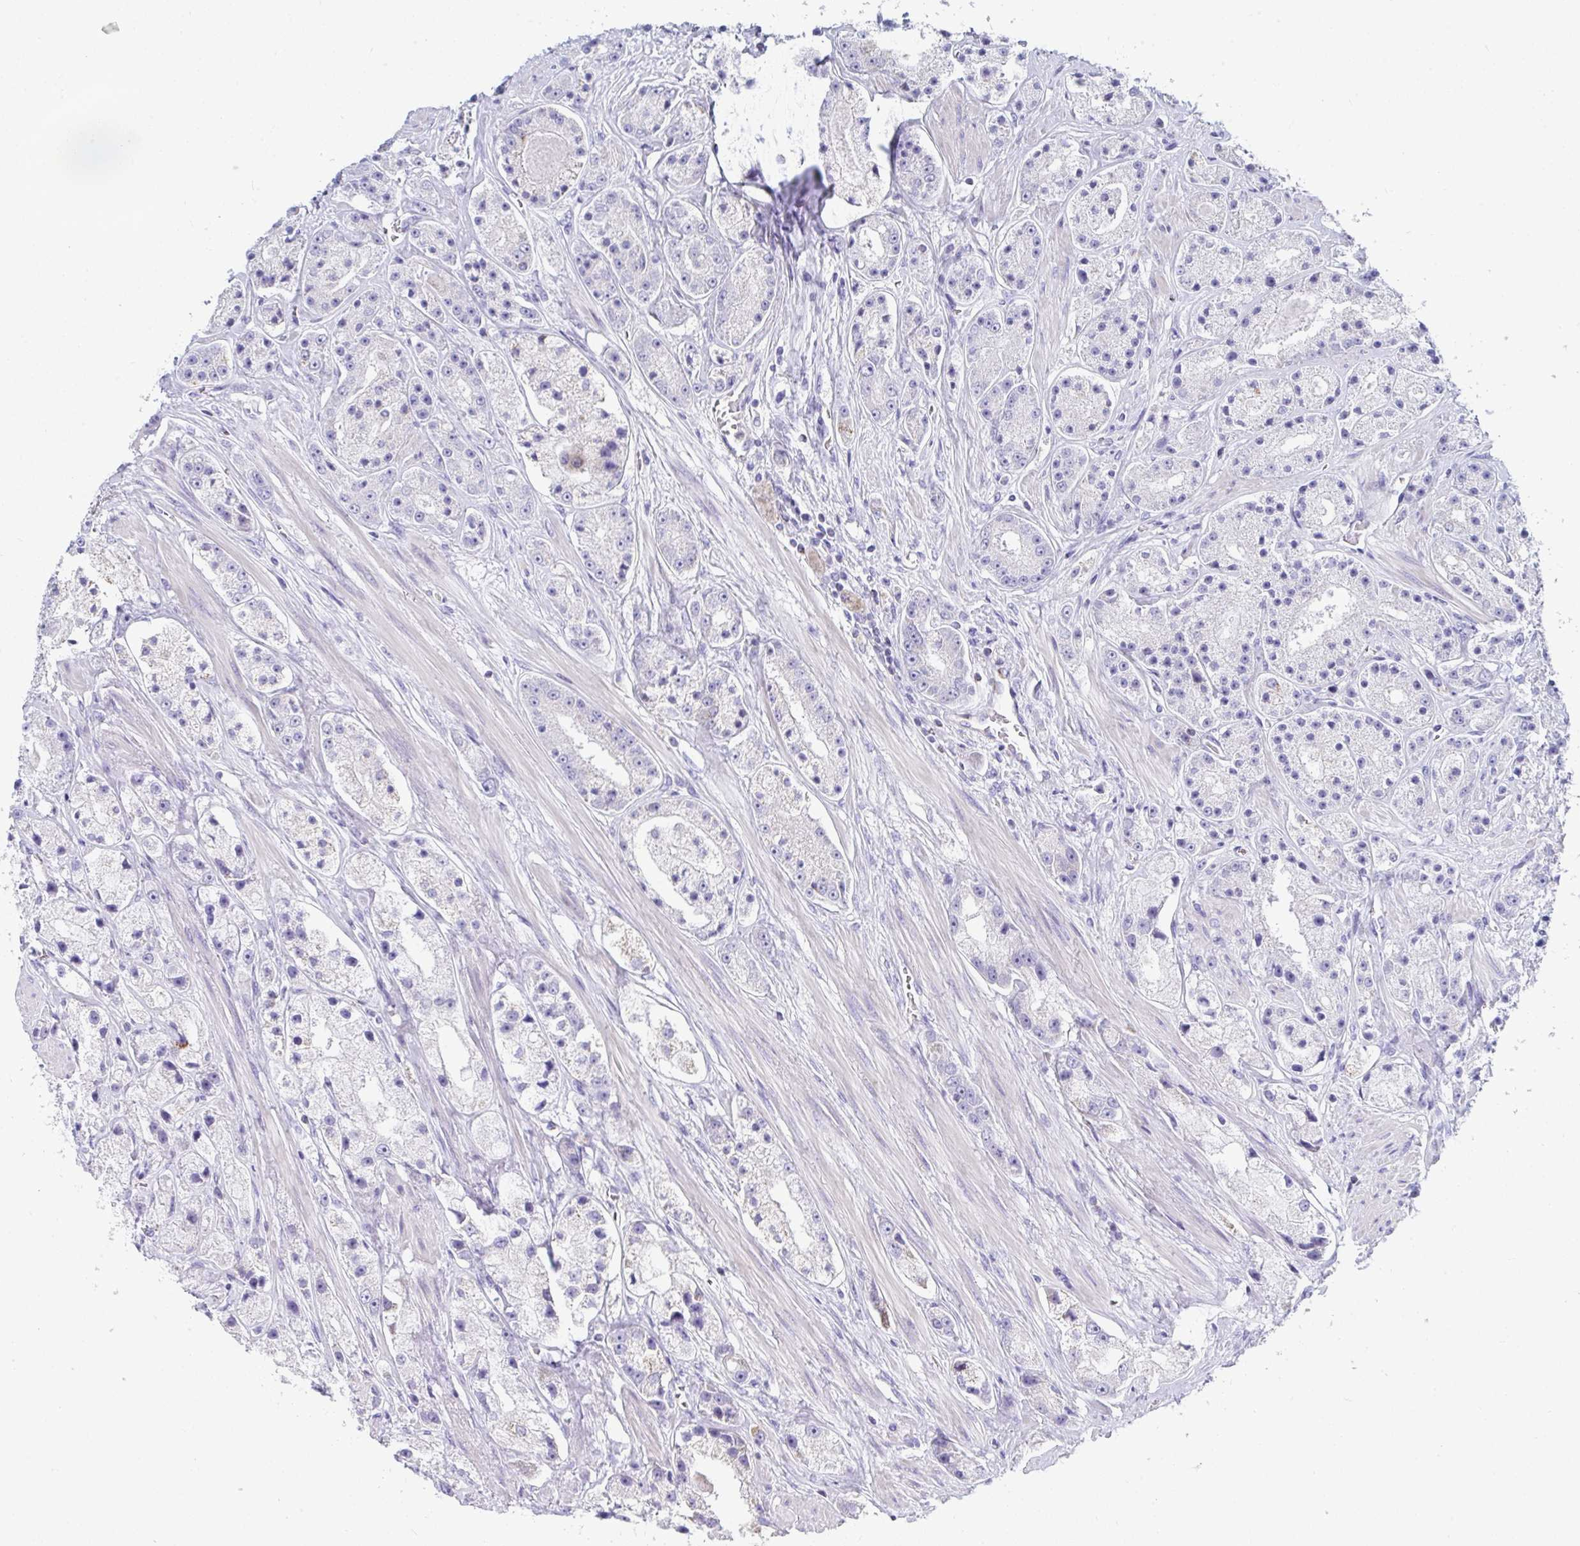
{"staining": {"intensity": "negative", "quantity": "none", "location": "none"}, "tissue": "prostate cancer", "cell_type": "Tumor cells", "image_type": "cancer", "snomed": [{"axis": "morphology", "description": "Adenocarcinoma, High grade"}, {"axis": "topography", "description": "Prostate"}], "caption": "A high-resolution micrograph shows immunohistochemistry staining of prostate cancer (adenocarcinoma (high-grade)), which displays no significant staining in tumor cells. (Immunohistochemistry (ihc), brightfield microscopy, high magnification).", "gene": "MGAM2", "patient": {"sex": "male", "age": 67}}